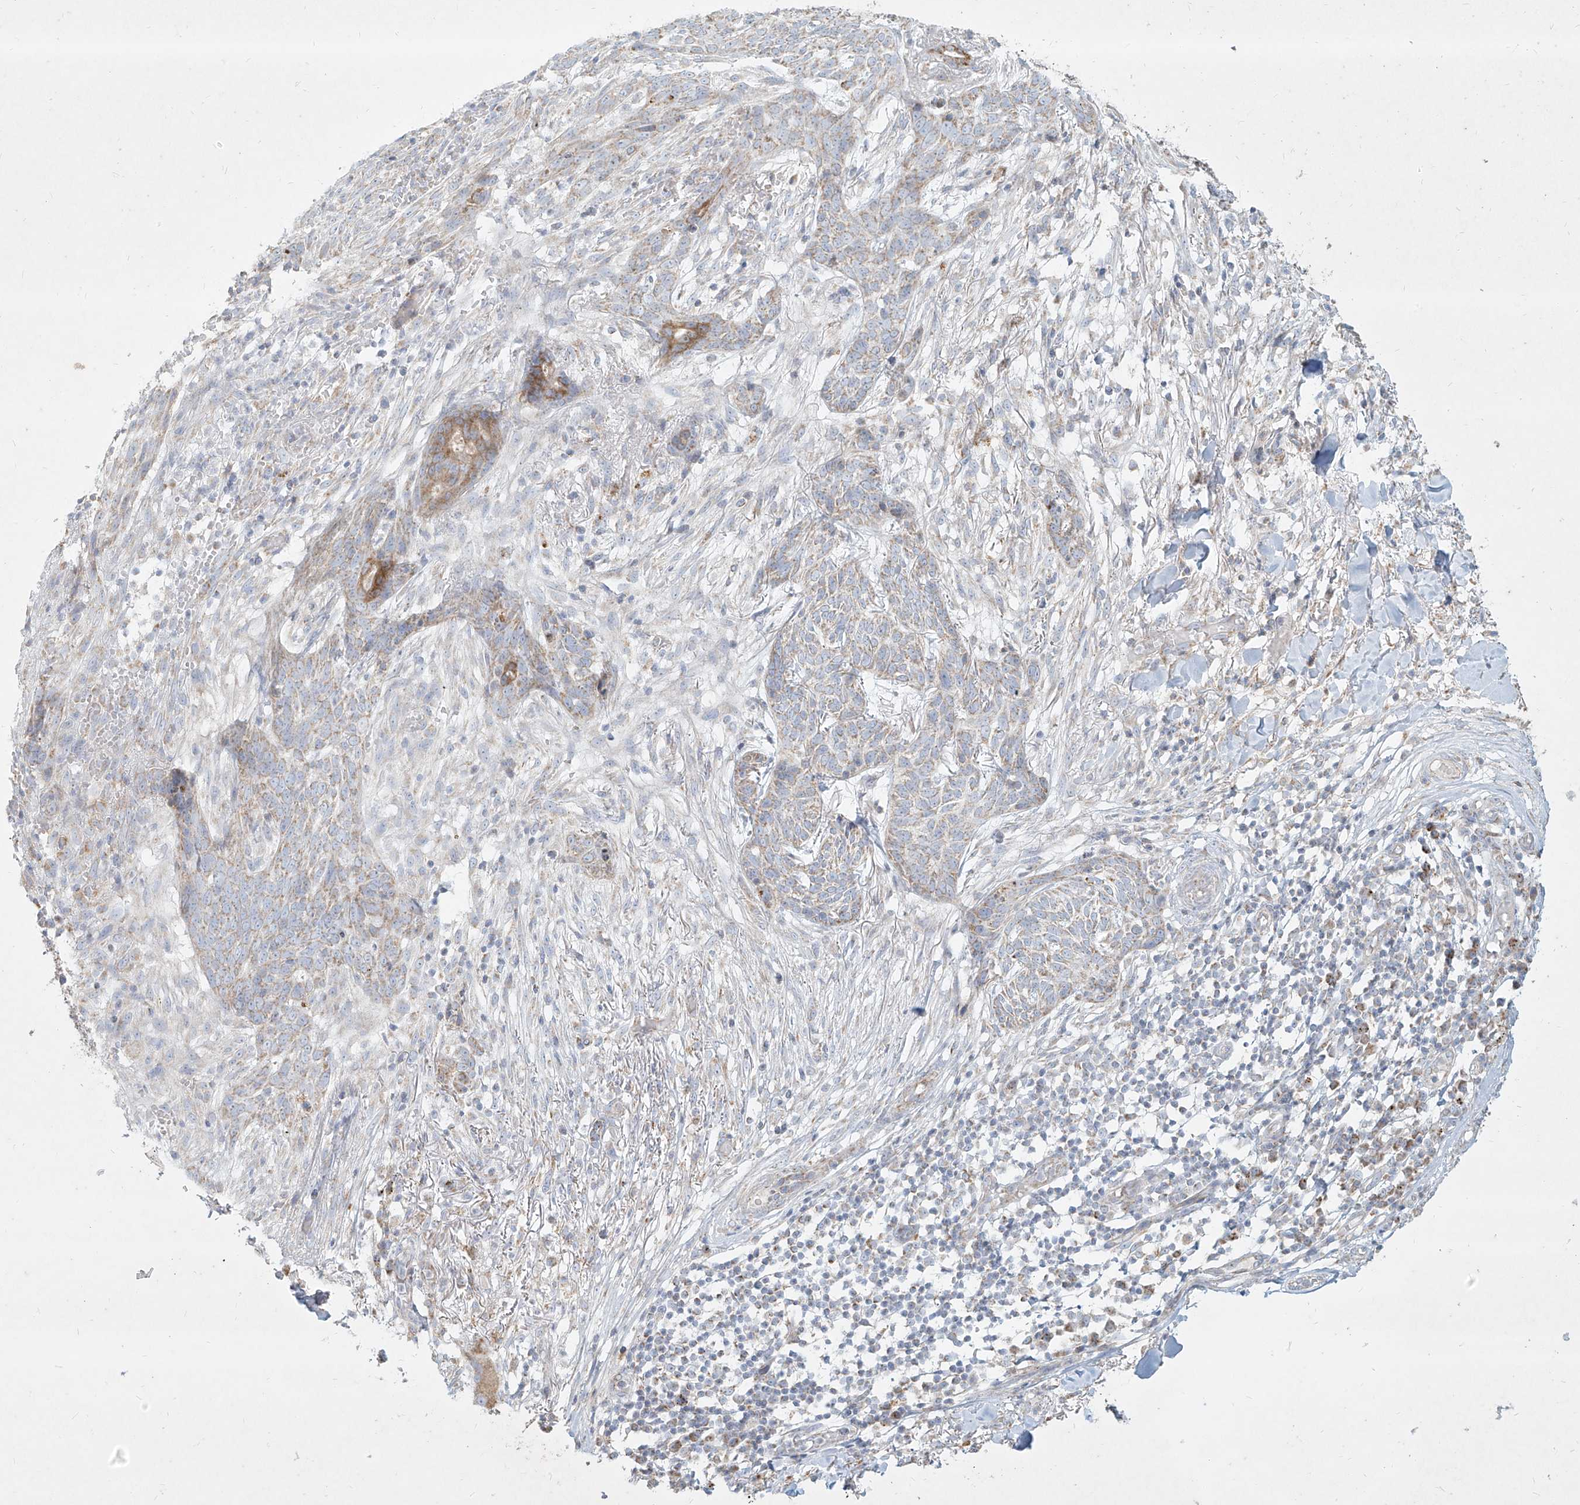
{"staining": {"intensity": "moderate", "quantity": "<25%", "location": "cytoplasmic/membranous"}, "tissue": "skin cancer", "cell_type": "Tumor cells", "image_type": "cancer", "snomed": [{"axis": "morphology", "description": "Normal tissue, NOS"}, {"axis": "morphology", "description": "Basal cell carcinoma"}, {"axis": "topography", "description": "Skin"}], "caption": "Skin basal cell carcinoma tissue exhibits moderate cytoplasmic/membranous positivity in approximately <25% of tumor cells, visualized by immunohistochemistry.", "gene": "MTX2", "patient": {"sex": "male", "age": 64}}